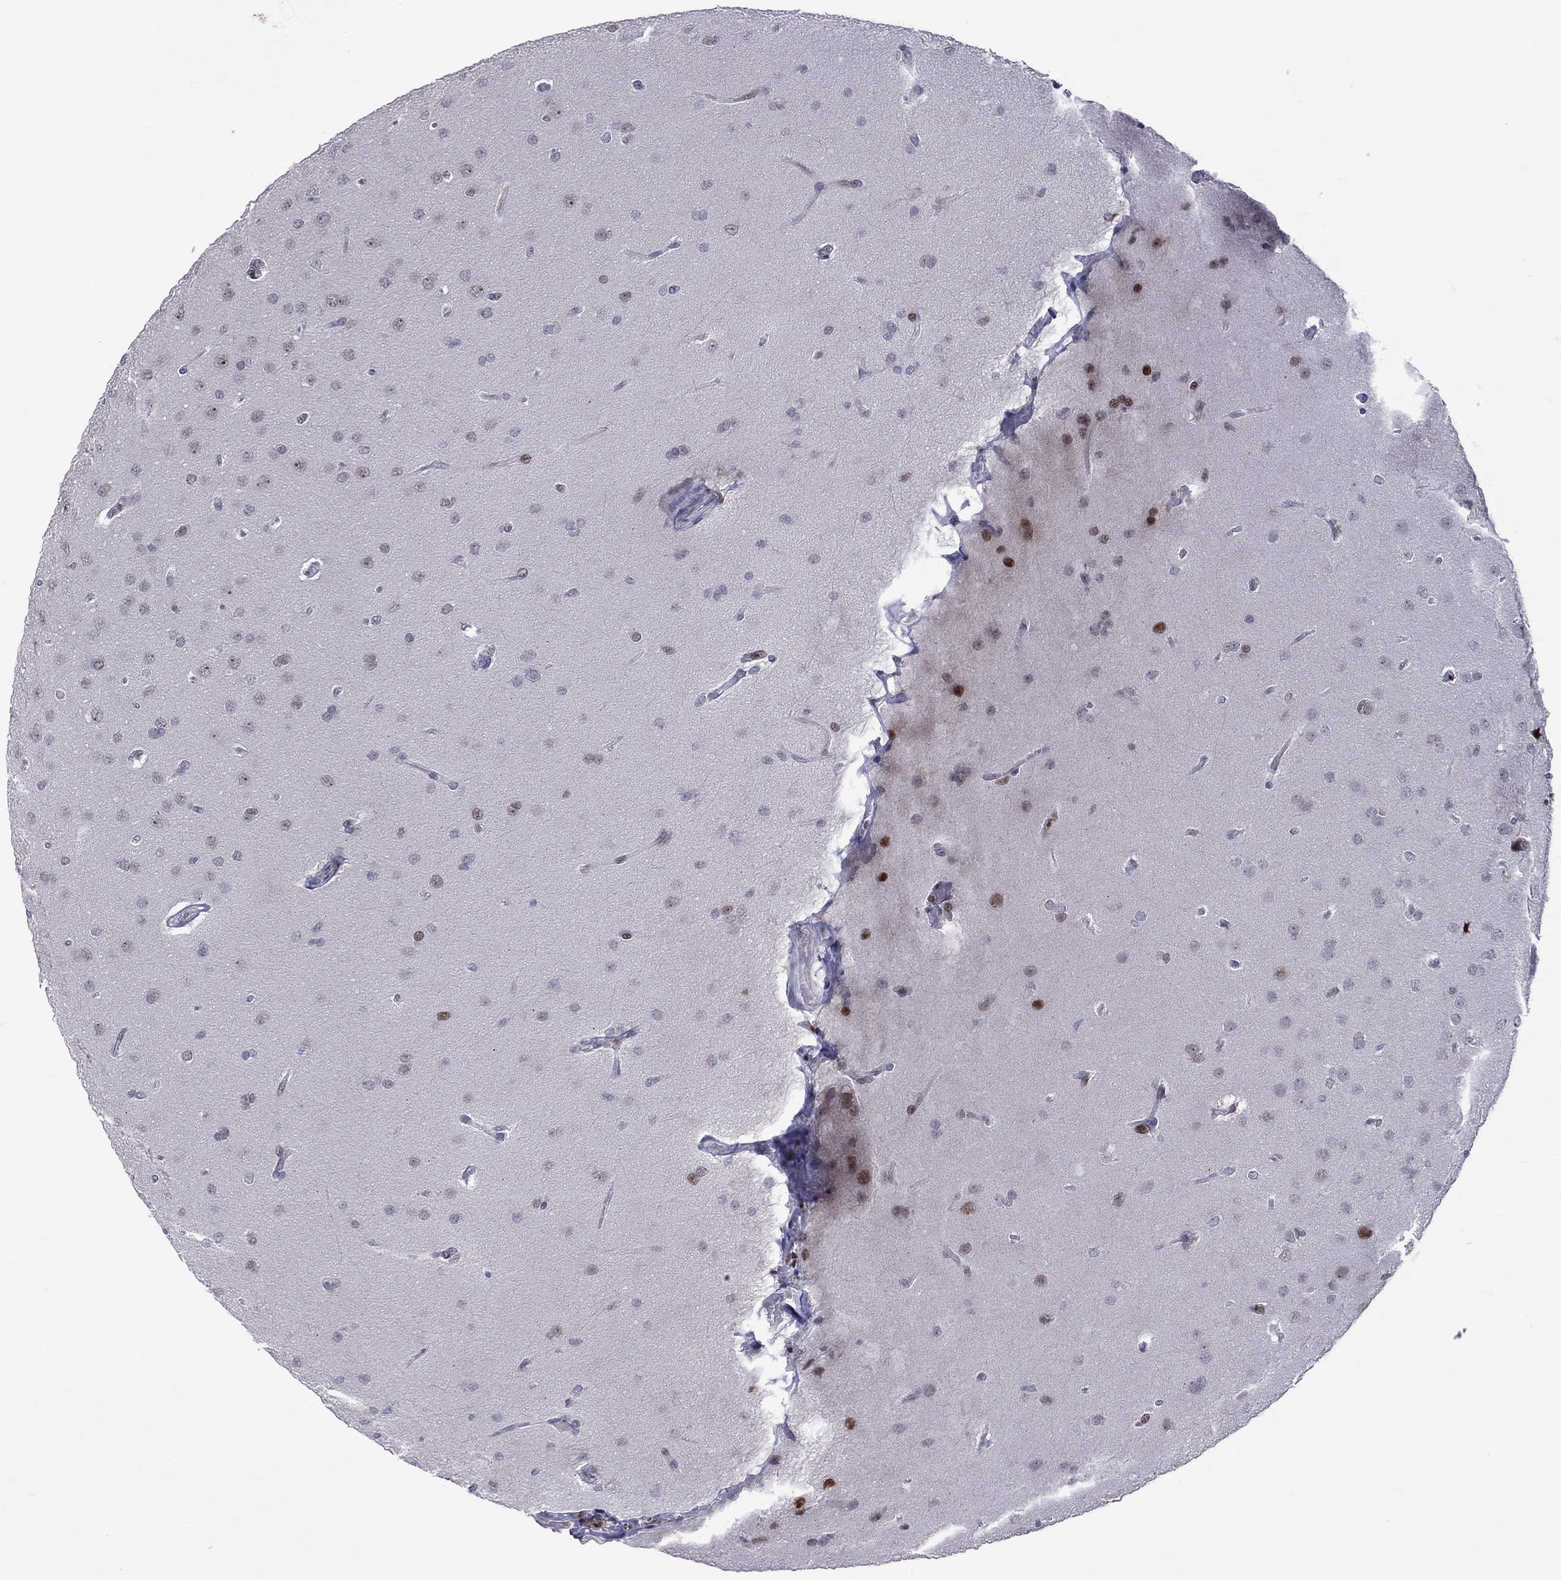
{"staining": {"intensity": "strong", "quantity": "<25%", "location": "nuclear"}, "tissue": "glioma", "cell_type": "Tumor cells", "image_type": "cancer", "snomed": [{"axis": "morphology", "description": "Glioma, malignant, Low grade"}, {"axis": "topography", "description": "Brain"}], "caption": "About <25% of tumor cells in glioma display strong nuclear protein positivity as visualized by brown immunohistochemical staining.", "gene": "DBF4B", "patient": {"sex": "female", "age": 32}}